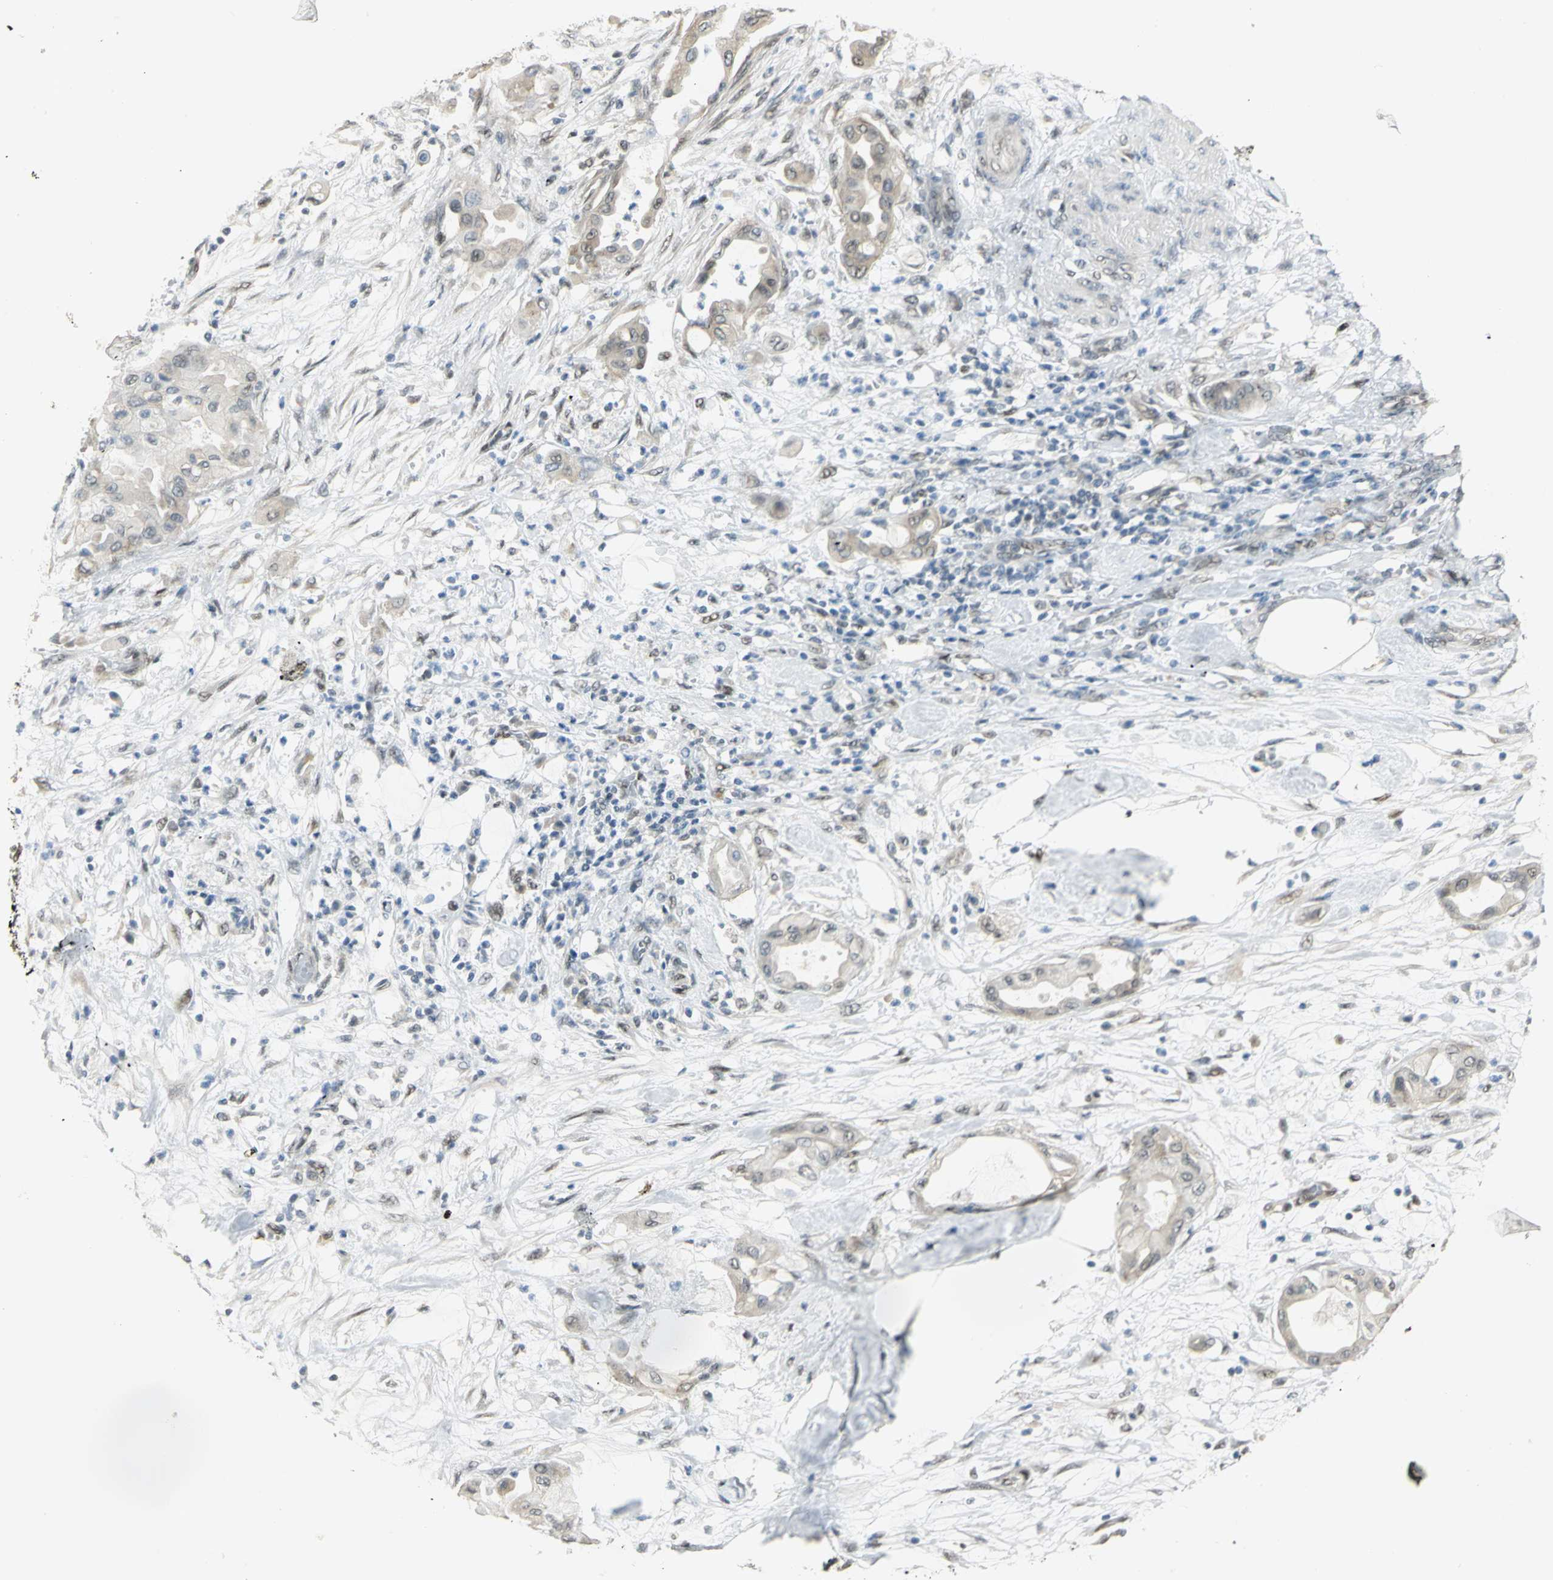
{"staining": {"intensity": "weak", "quantity": "25%-75%", "location": "cytoplasmic/membranous"}, "tissue": "pancreatic cancer", "cell_type": "Tumor cells", "image_type": "cancer", "snomed": [{"axis": "morphology", "description": "Adenocarcinoma, NOS"}, {"axis": "morphology", "description": "Adenocarcinoma, metastatic, NOS"}, {"axis": "topography", "description": "Lymph node"}, {"axis": "topography", "description": "Pancreas"}, {"axis": "topography", "description": "Duodenum"}], "caption": "Tumor cells demonstrate low levels of weak cytoplasmic/membranous positivity in about 25%-75% of cells in human pancreatic cancer. (DAB IHC, brown staining for protein, blue staining for nuclei).", "gene": "DDX5", "patient": {"sex": "female", "age": 64}}